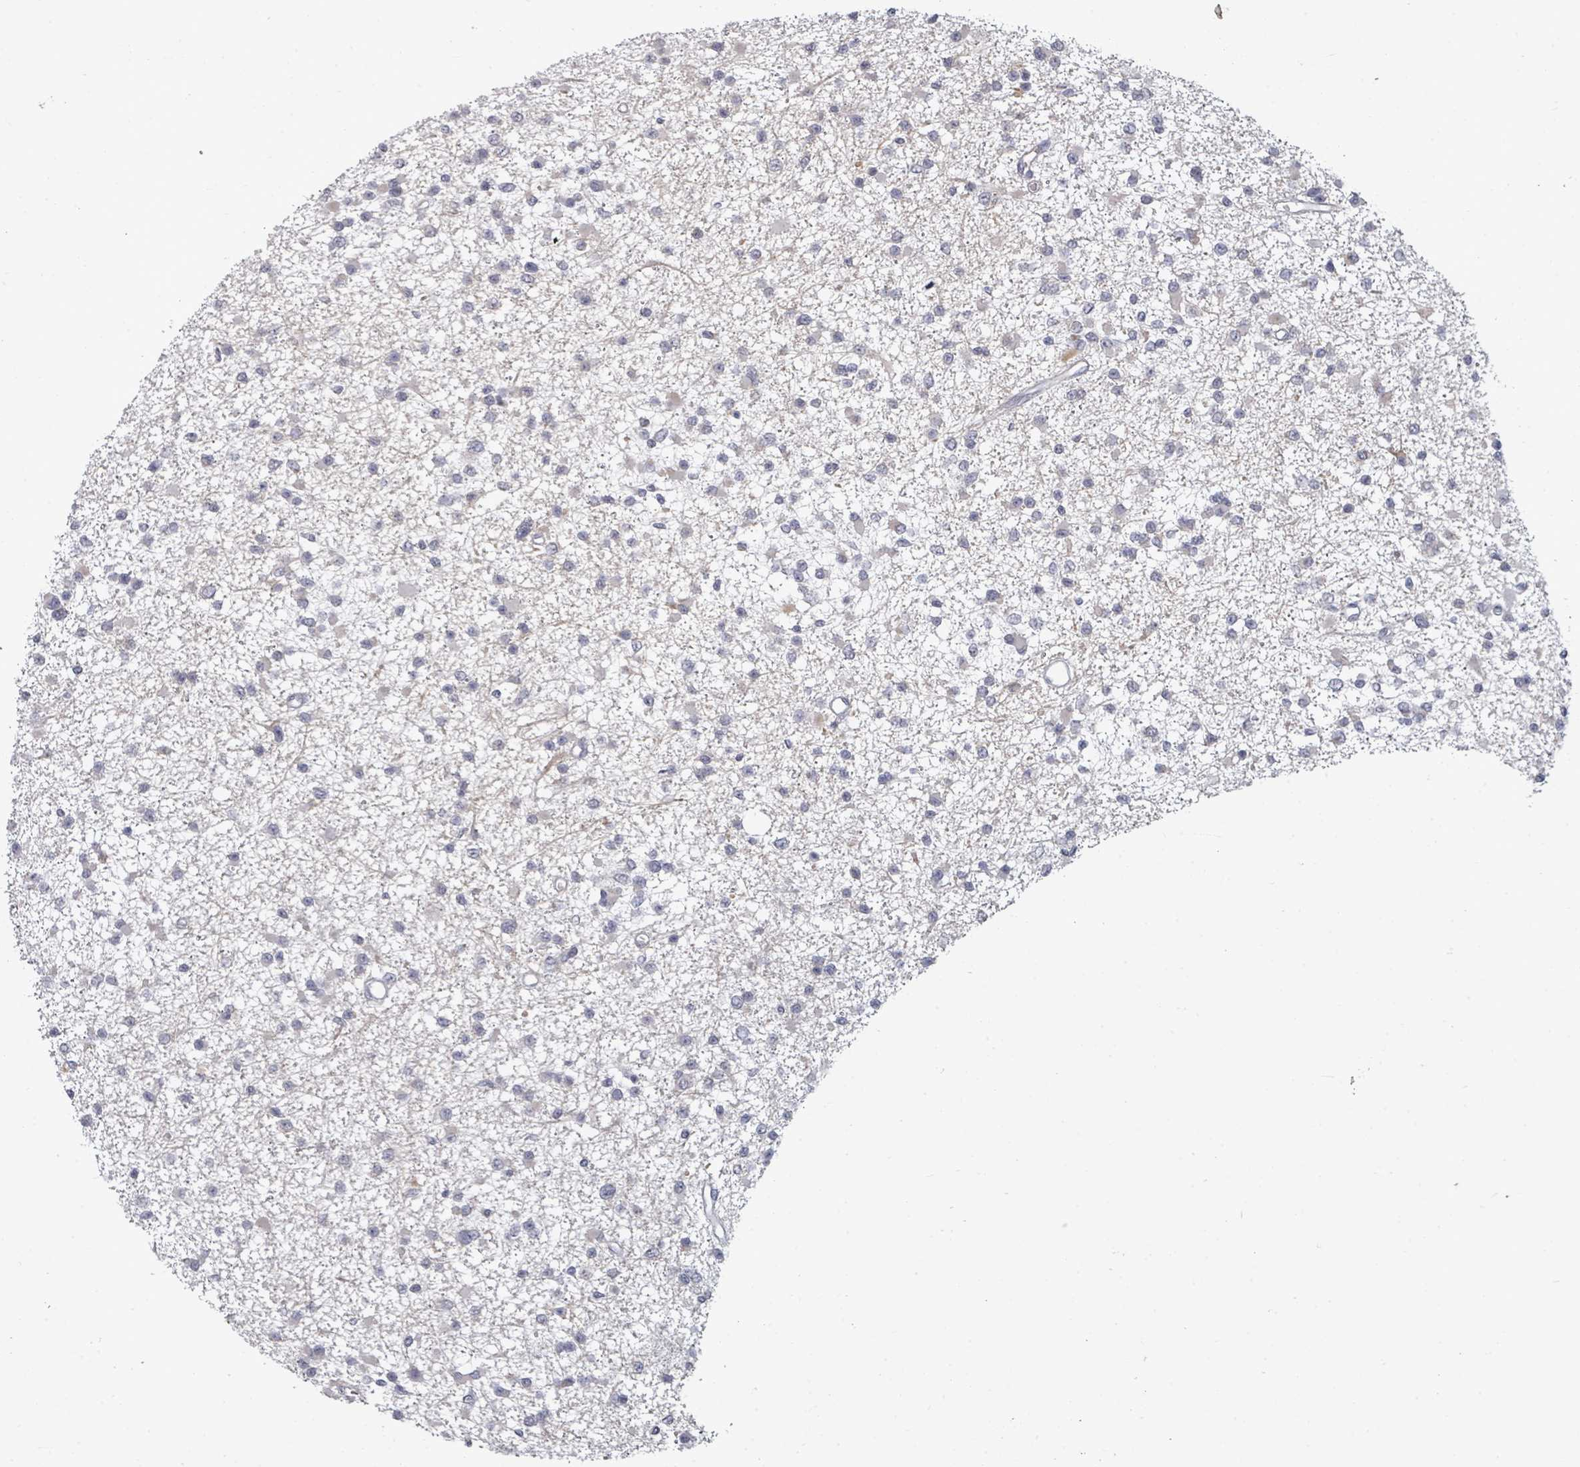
{"staining": {"intensity": "negative", "quantity": "none", "location": "none"}, "tissue": "glioma", "cell_type": "Tumor cells", "image_type": "cancer", "snomed": [{"axis": "morphology", "description": "Glioma, malignant, Low grade"}, {"axis": "topography", "description": "Brain"}], "caption": "A photomicrograph of human glioma is negative for staining in tumor cells.", "gene": "PTPN20", "patient": {"sex": "female", "age": 22}}